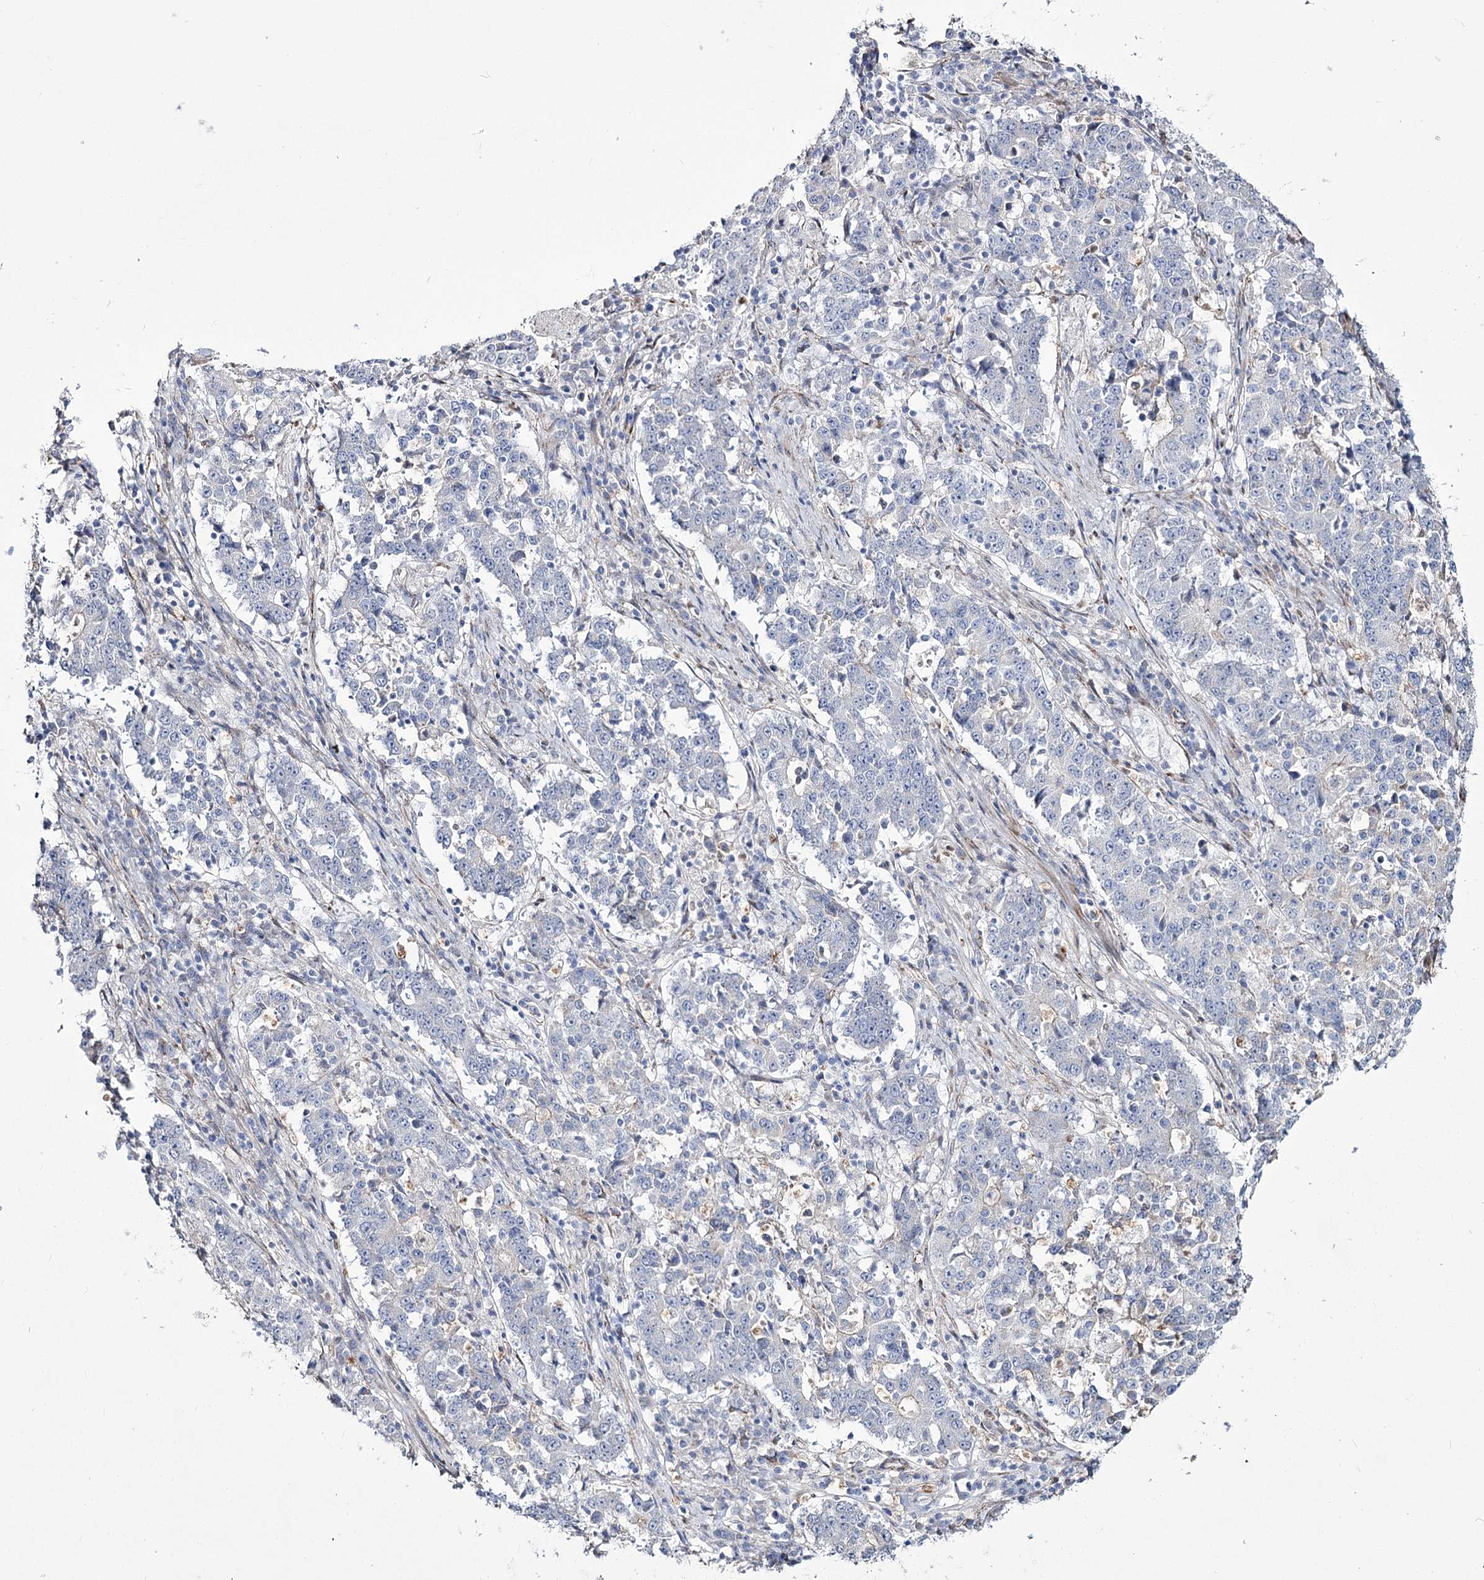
{"staining": {"intensity": "negative", "quantity": "none", "location": "none"}, "tissue": "stomach cancer", "cell_type": "Tumor cells", "image_type": "cancer", "snomed": [{"axis": "morphology", "description": "Adenocarcinoma, NOS"}, {"axis": "topography", "description": "Stomach"}], "caption": "High magnification brightfield microscopy of stomach cancer (adenocarcinoma) stained with DAB (3,3'-diaminobenzidine) (brown) and counterstained with hematoxylin (blue): tumor cells show no significant staining.", "gene": "ME3", "patient": {"sex": "male", "age": 59}}